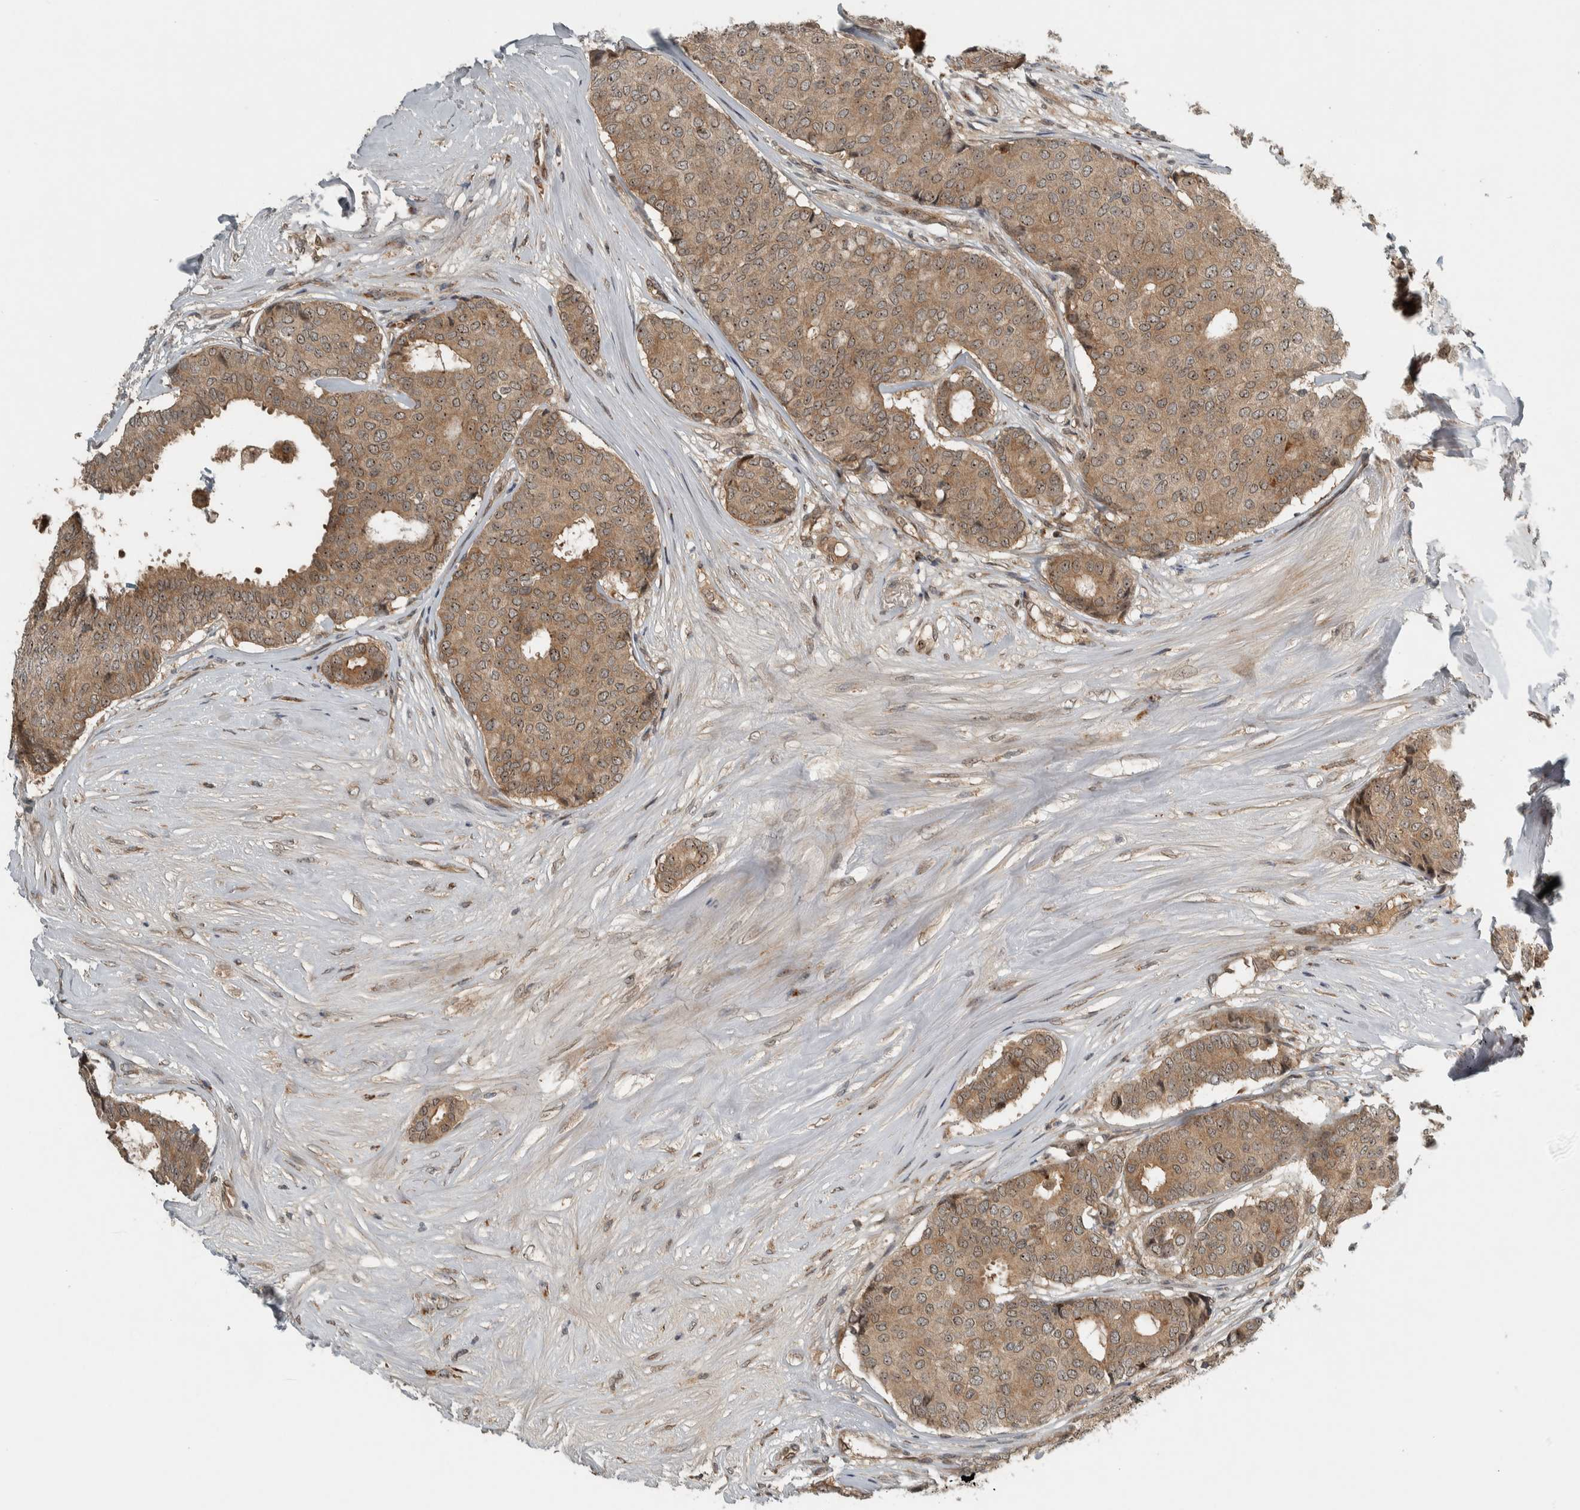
{"staining": {"intensity": "moderate", "quantity": ">75%", "location": "cytoplasmic/membranous,nuclear"}, "tissue": "breast cancer", "cell_type": "Tumor cells", "image_type": "cancer", "snomed": [{"axis": "morphology", "description": "Duct carcinoma"}, {"axis": "topography", "description": "Breast"}], "caption": "The micrograph shows immunohistochemical staining of breast infiltrating ductal carcinoma. There is moderate cytoplasmic/membranous and nuclear positivity is seen in approximately >75% of tumor cells. The staining is performed using DAB brown chromogen to label protein expression. The nuclei are counter-stained blue using hematoxylin.", "gene": "XPO5", "patient": {"sex": "female", "age": 75}}